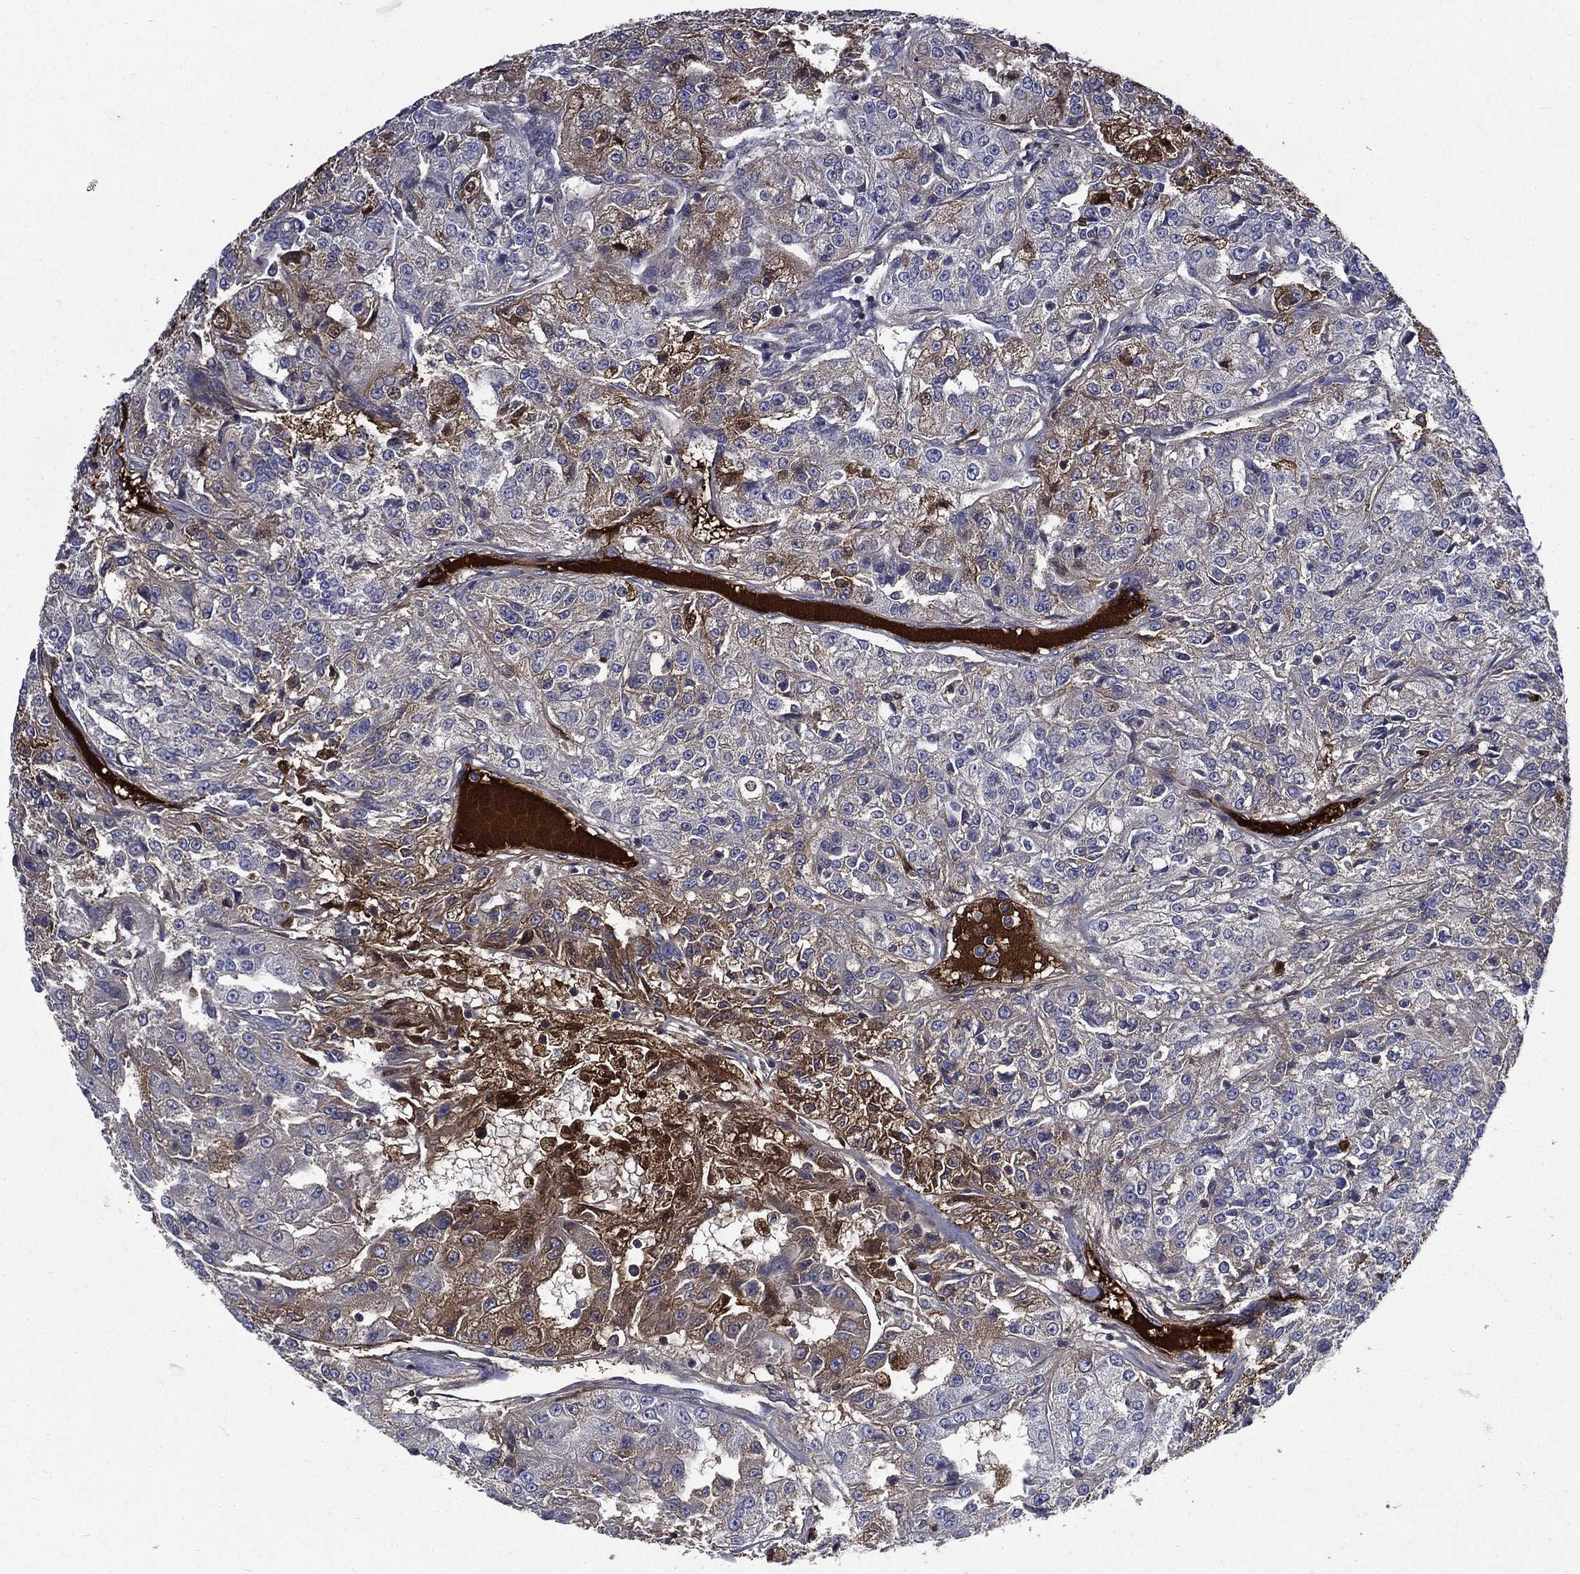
{"staining": {"intensity": "moderate", "quantity": "<25%", "location": "cytoplasmic/membranous"}, "tissue": "renal cancer", "cell_type": "Tumor cells", "image_type": "cancer", "snomed": [{"axis": "morphology", "description": "Adenocarcinoma, NOS"}, {"axis": "topography", "description": "Kidney"}], "caption": "Human adenocarcinoma (renal) stained with a protein marker exhibits moderate staining in tumor cells.", "gene": "FGG", "patient": {"sex": "female", "age": 63}}